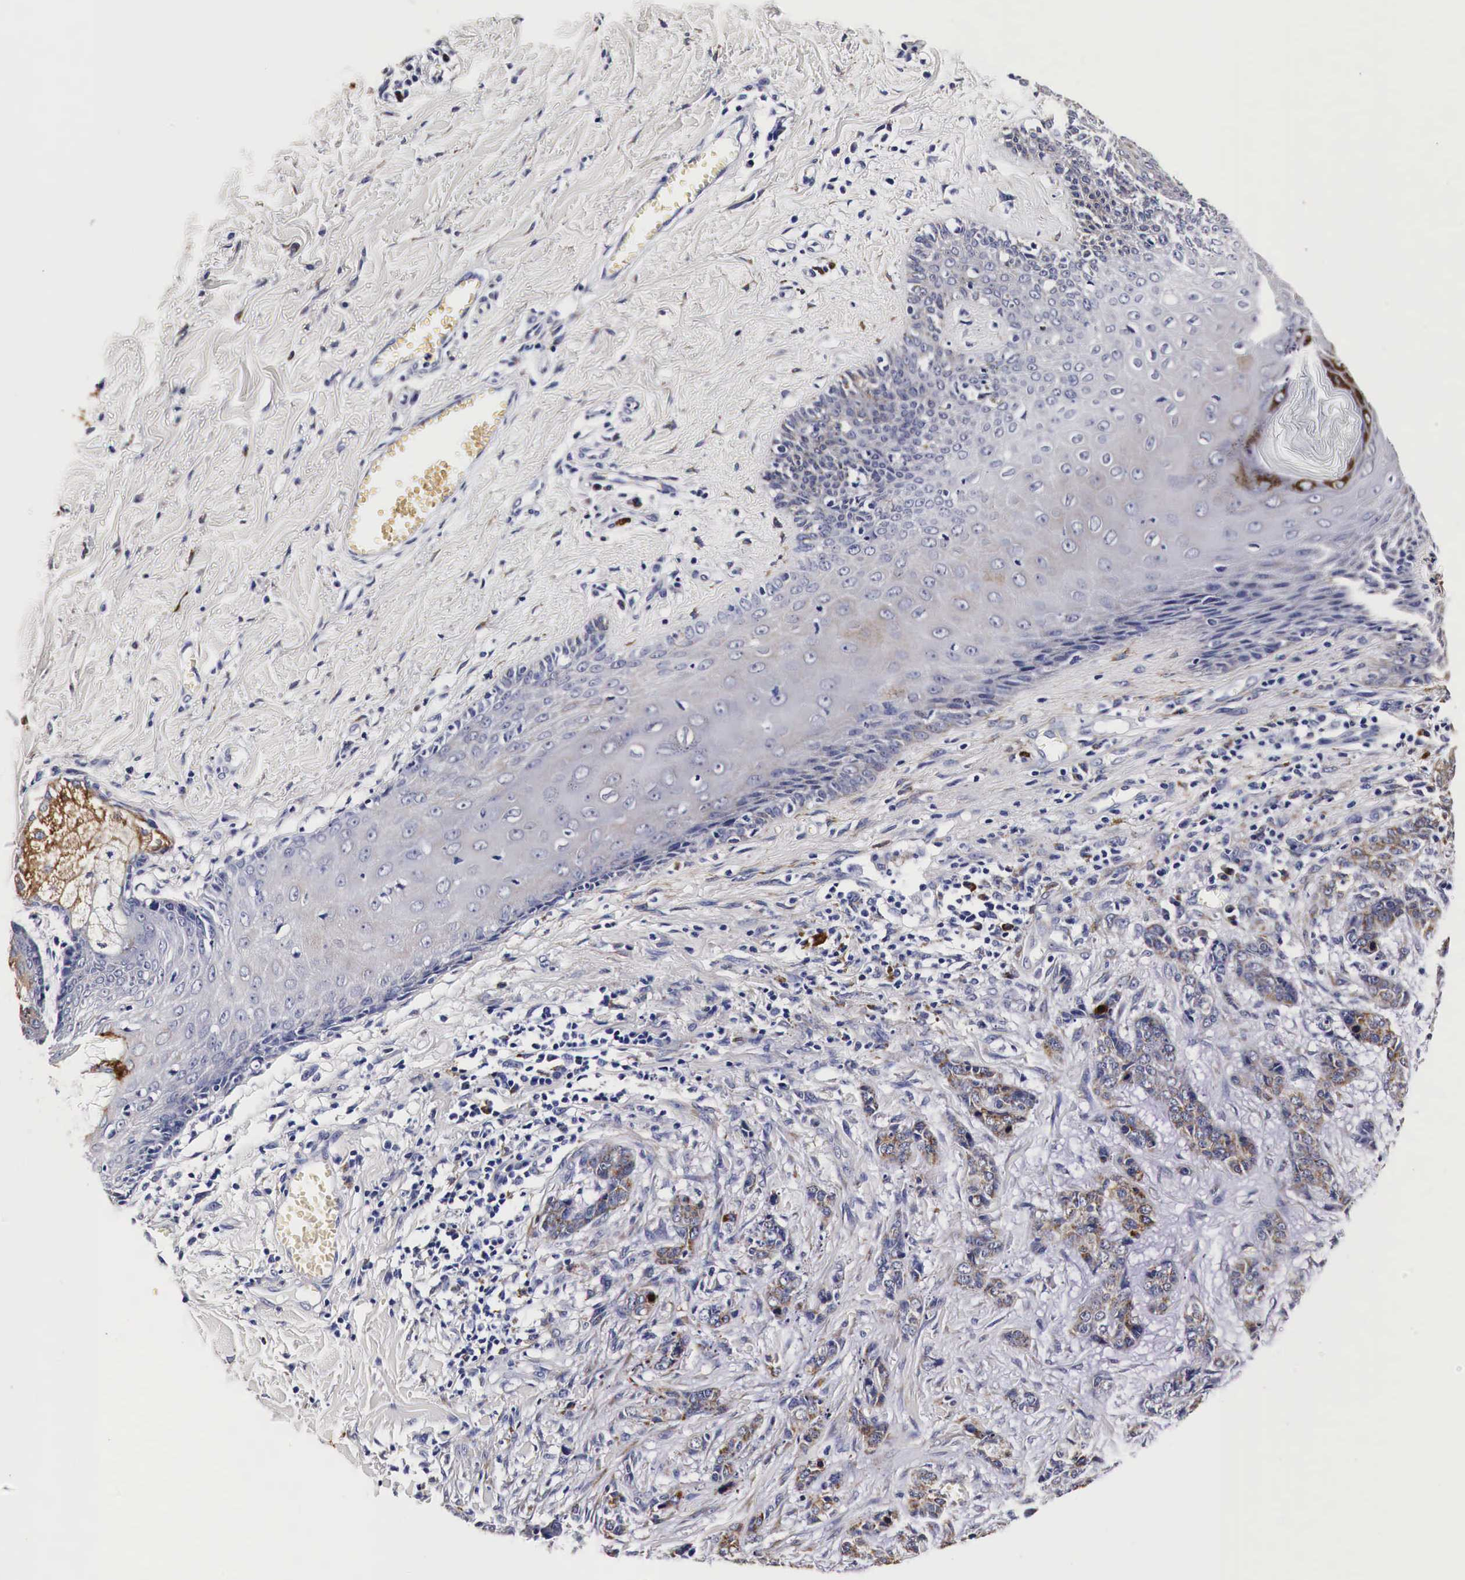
{"staining": {"intensity": "weak", "quantity": "25%-75%", "location": "cytoplasmic/membranous"}, "tissue": "skin cancer", "cell_type": "Tumor cells", "image_type": "cancer", "snomed": [{"axis": "morphology", "description": "Normal tissue, NOS"}, {"axis": "morphology", "description": "Basal cell carcinoma"}, {"axis": "topography", "description": "Skin"}], "caption": "This photomicrograph shows skin basal cell carcinoma stained with immunohistochemistry (IHC) to label a protein in brown. The cytoplasmic/membranous of tumor cells show weak positivity for the protein. Nuclei are counter-stained blue.", "gene": "CKAP4", "patient": {"sex": "female", "age": 65}}